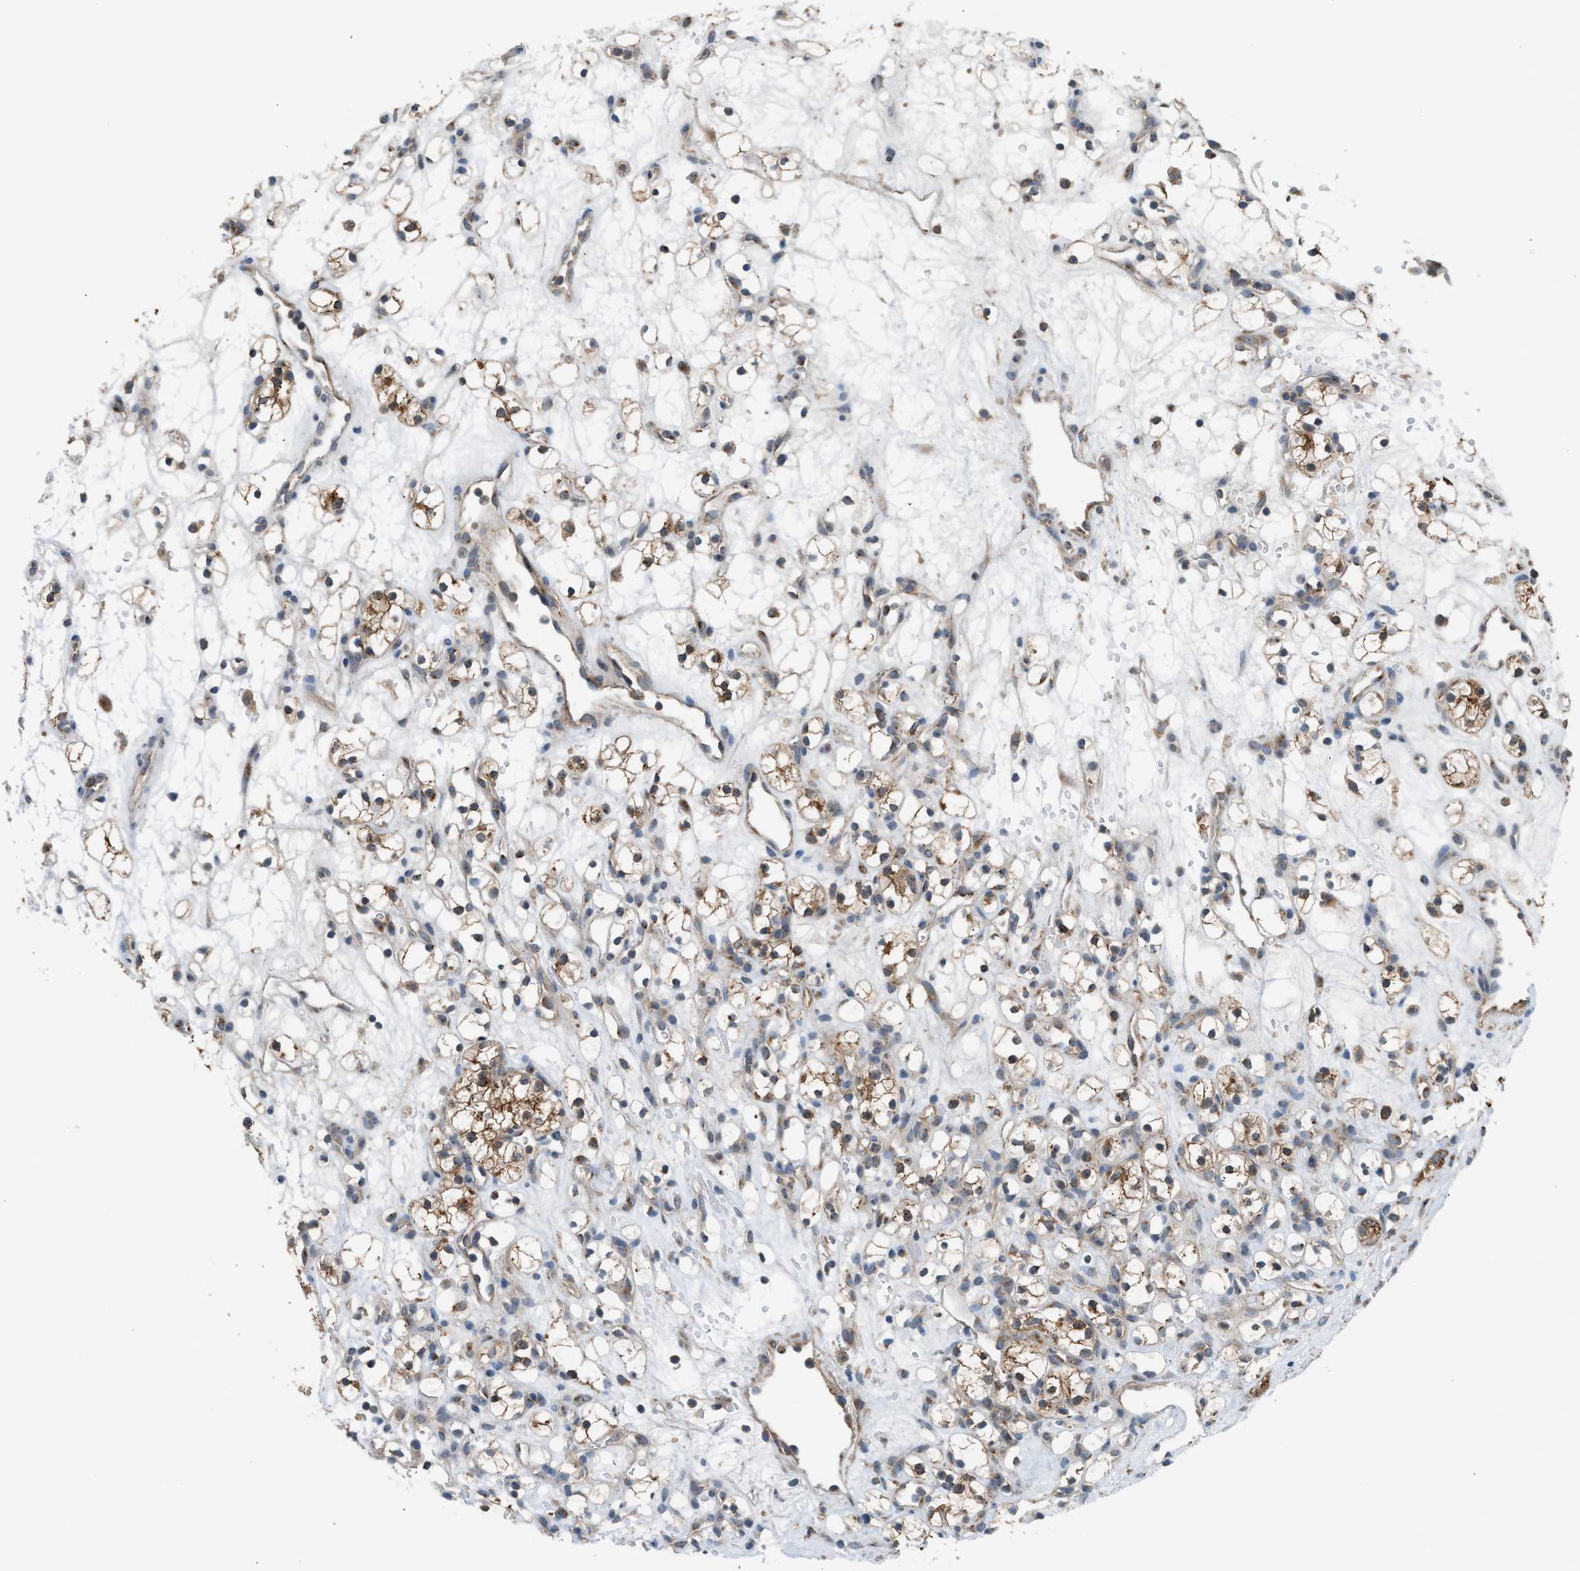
{"staining": {"intensity": "moderate", "quantity": ">75%", "location": "cytoplasmic/membranous"}, "tissue": "renal cancer", "cell_type": "Tumor cells", "image_type": "cancer", "snomed": [{"axis": "morphology", "description": "Adenocarcinoma, NOS"}, {"axis": "topography", "description": "Kidney"}], "caption": "Protein staining shows moderate cytoplasmic/membranous staining in about >75% of tumor cells in renal cancer.", "gene": "STARD3", "patient": {"sex": "female", "age": 60}}